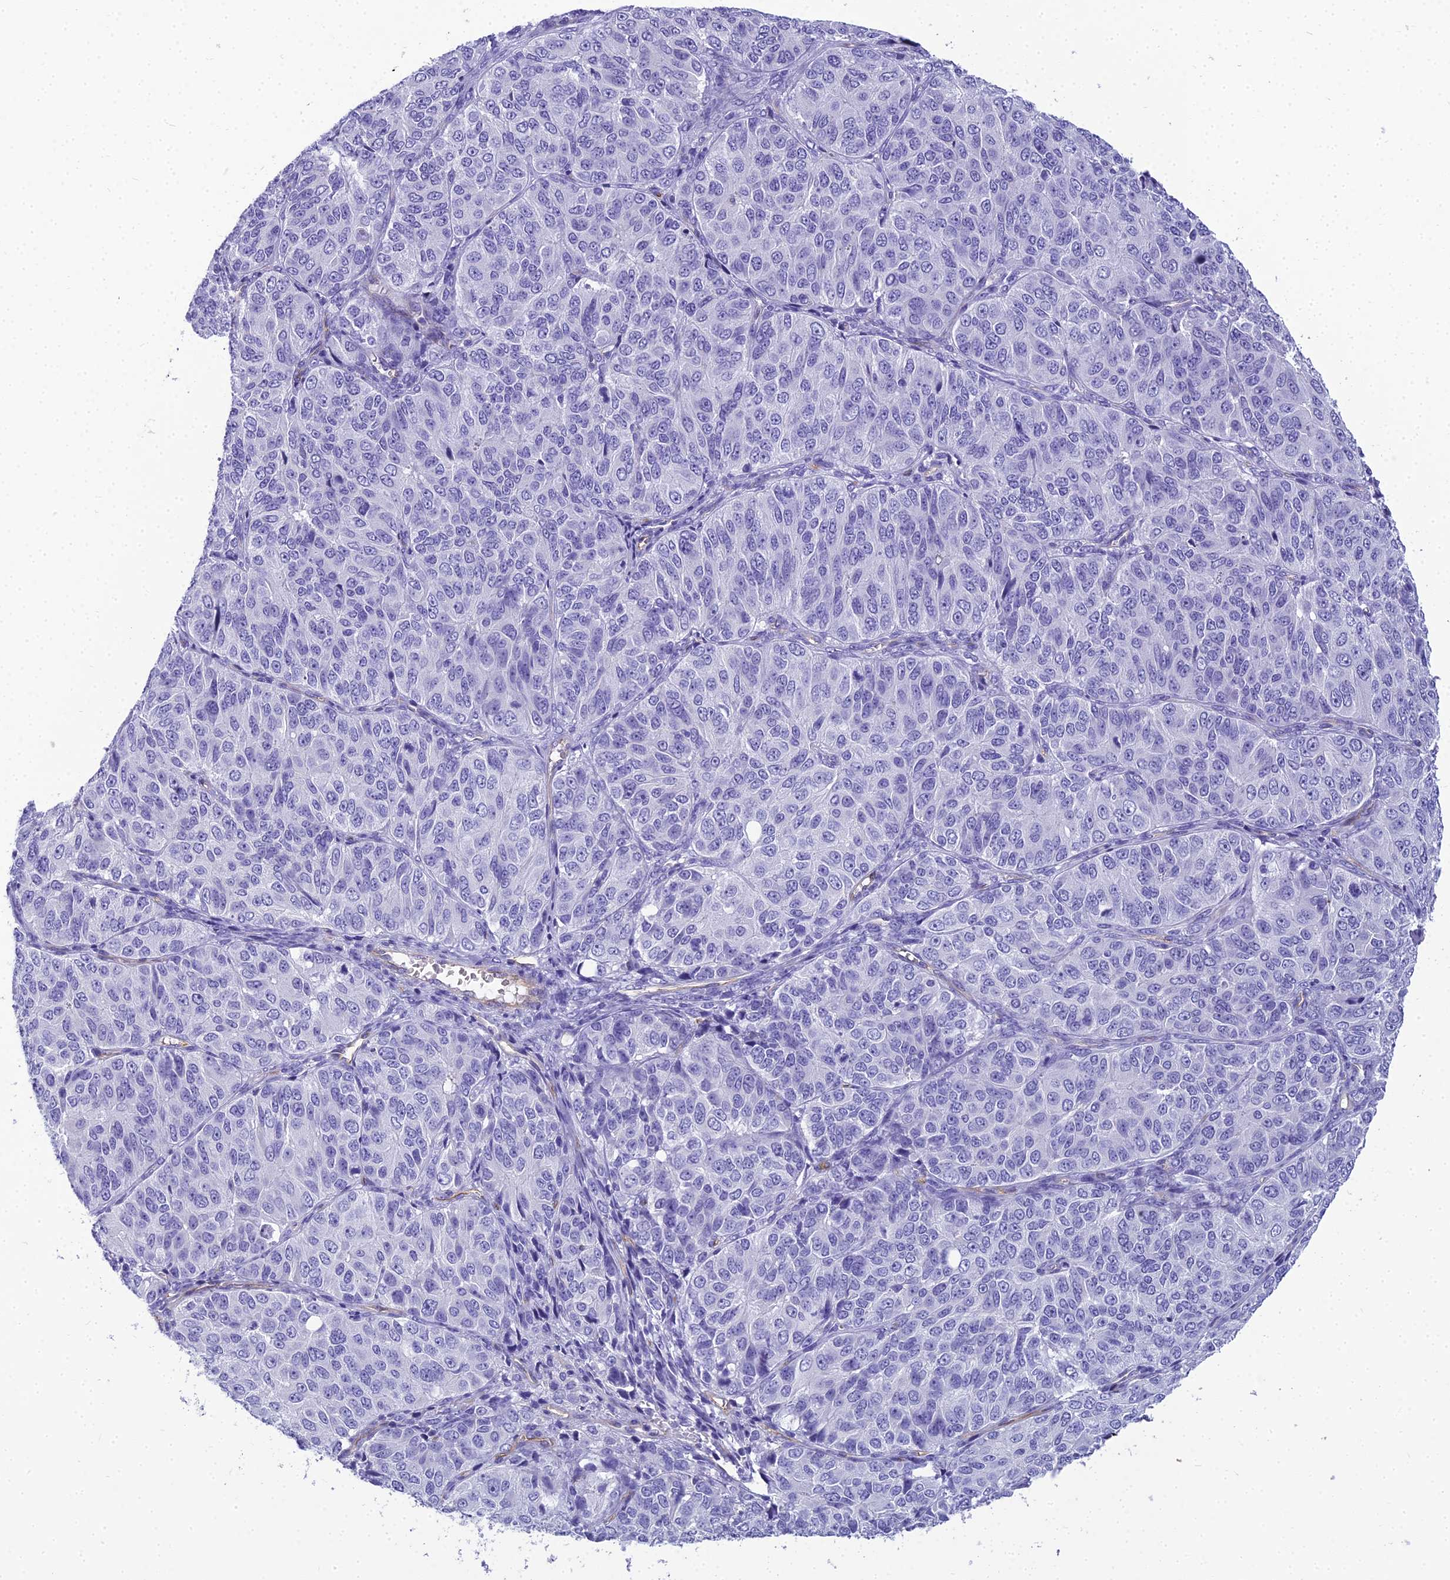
{"staining": {"intensity": "negative", "quantity": "none", "location": "none"}, "tissue": "ovarian cancer", "cell_type": "Tumor cells", "image_type": "cancer", "snomed": [{"axis": "morphology", "description": "Carcinoma, endometroid"}, {"axis": "topography", "description": "Ovary"}], "caption": "This is a histopathology image of immunohistochemistry (IHC) staining of ovarian endometroid carcinoma, which shows no expression in tumor cells.", "gene": "NINJ1", "patient": {"sex": "female", "age": 51}}